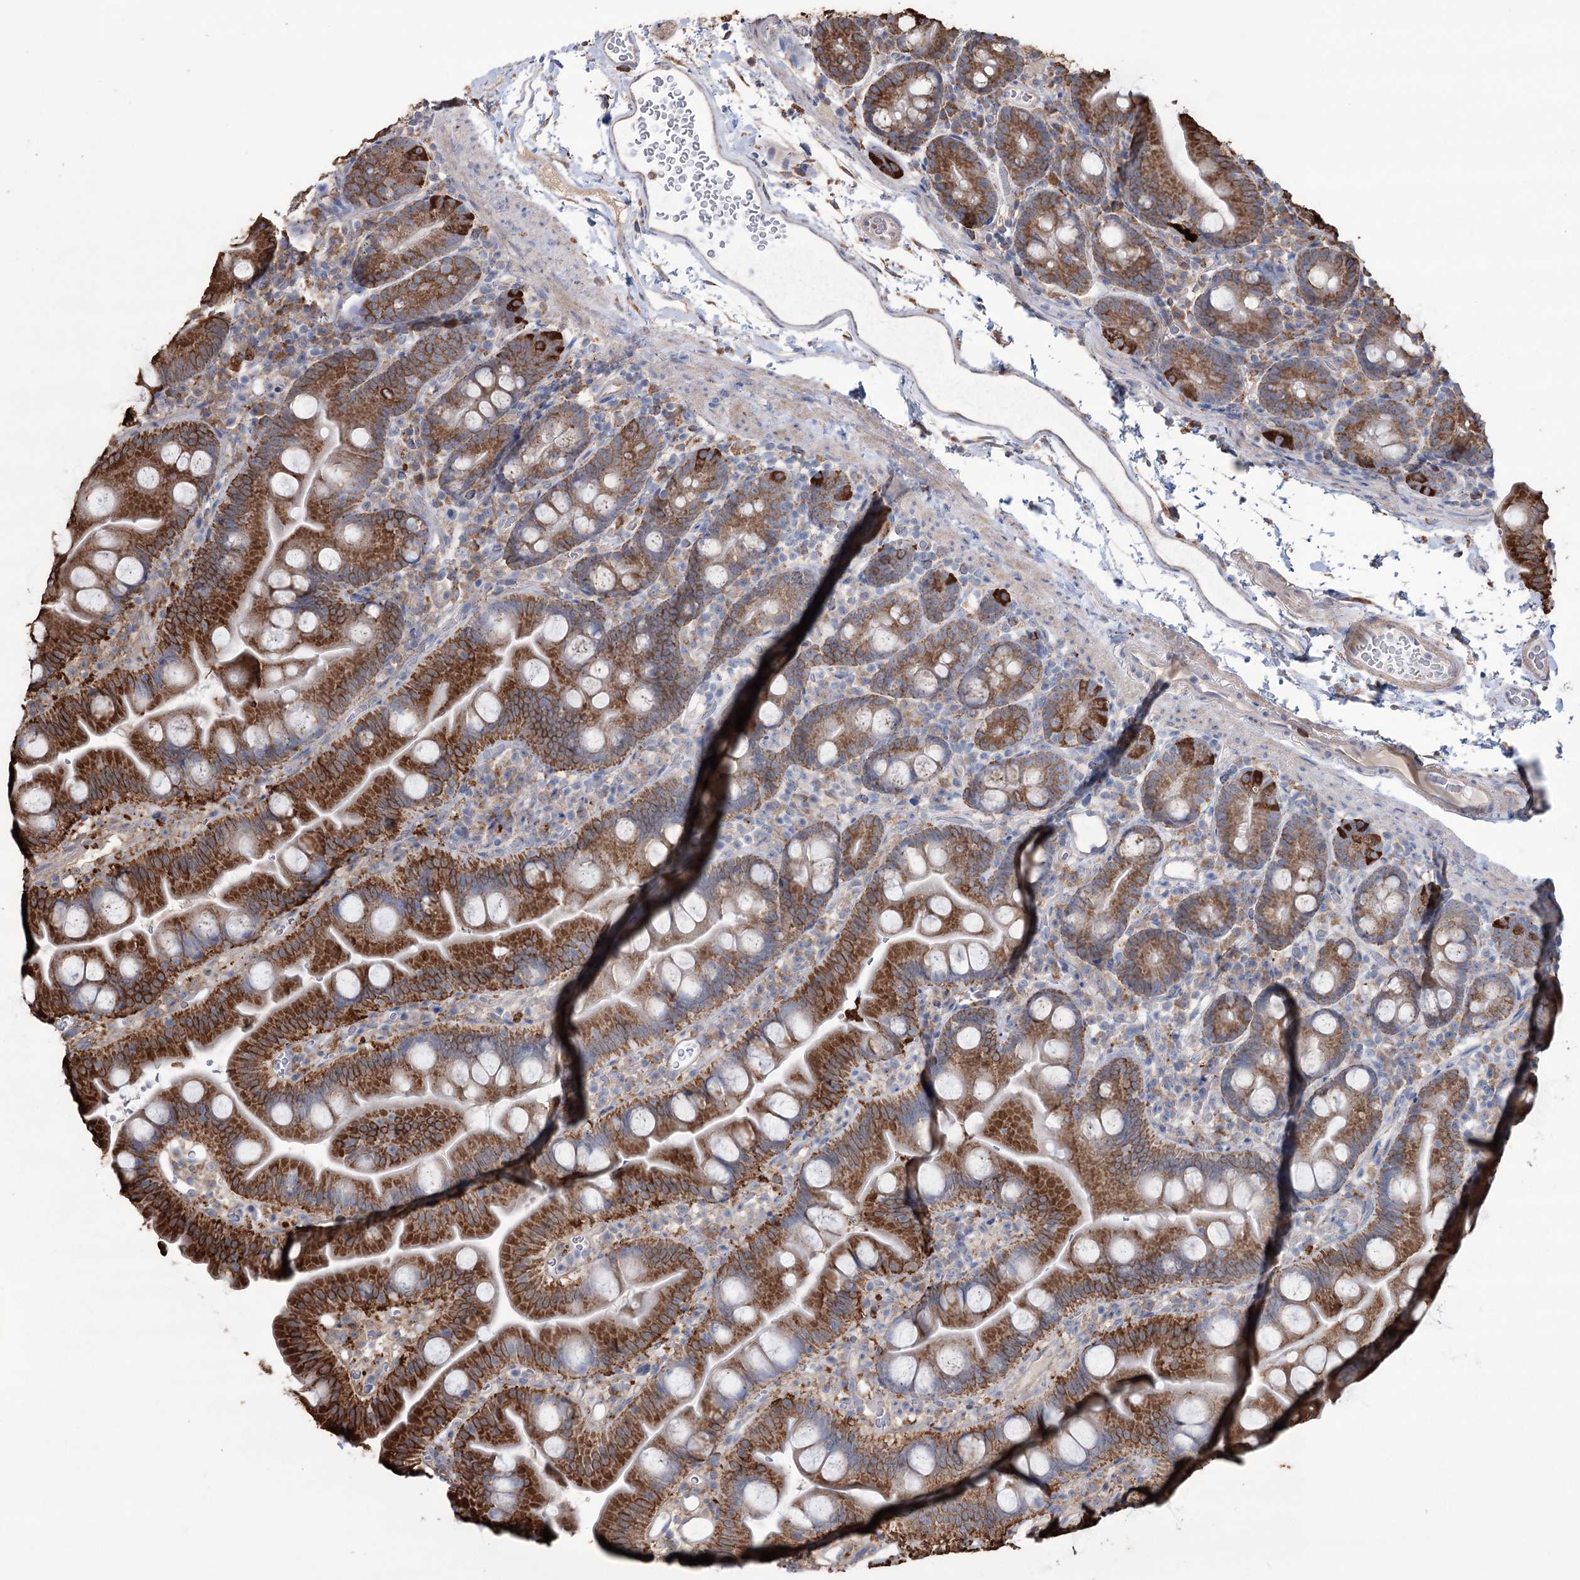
{"staining": {"intensity": "strong", "quantity": ">75%", "location": "cytoplasmic/membranous"}, "tissue": "small intestine", "cell_type": "Glandular cells", "image_type": "normal", "snomed": [{"axis": "morphology", "description": "Normal tissue, NOS"}, {"axis": "topography", "description": "Small intestine"}], "caption": "Immunohistochemical staining of normal human small intestine shows strong cytoplasmic/membranous protein expression in about >75% of glandular cells. The protein is stained brown, and the nuclei are stained in blue (DAB IHC with brightfield microscopy, high magnification).", "gene": "TRIM71", "patient": {"sex": "female", "age": 68}}